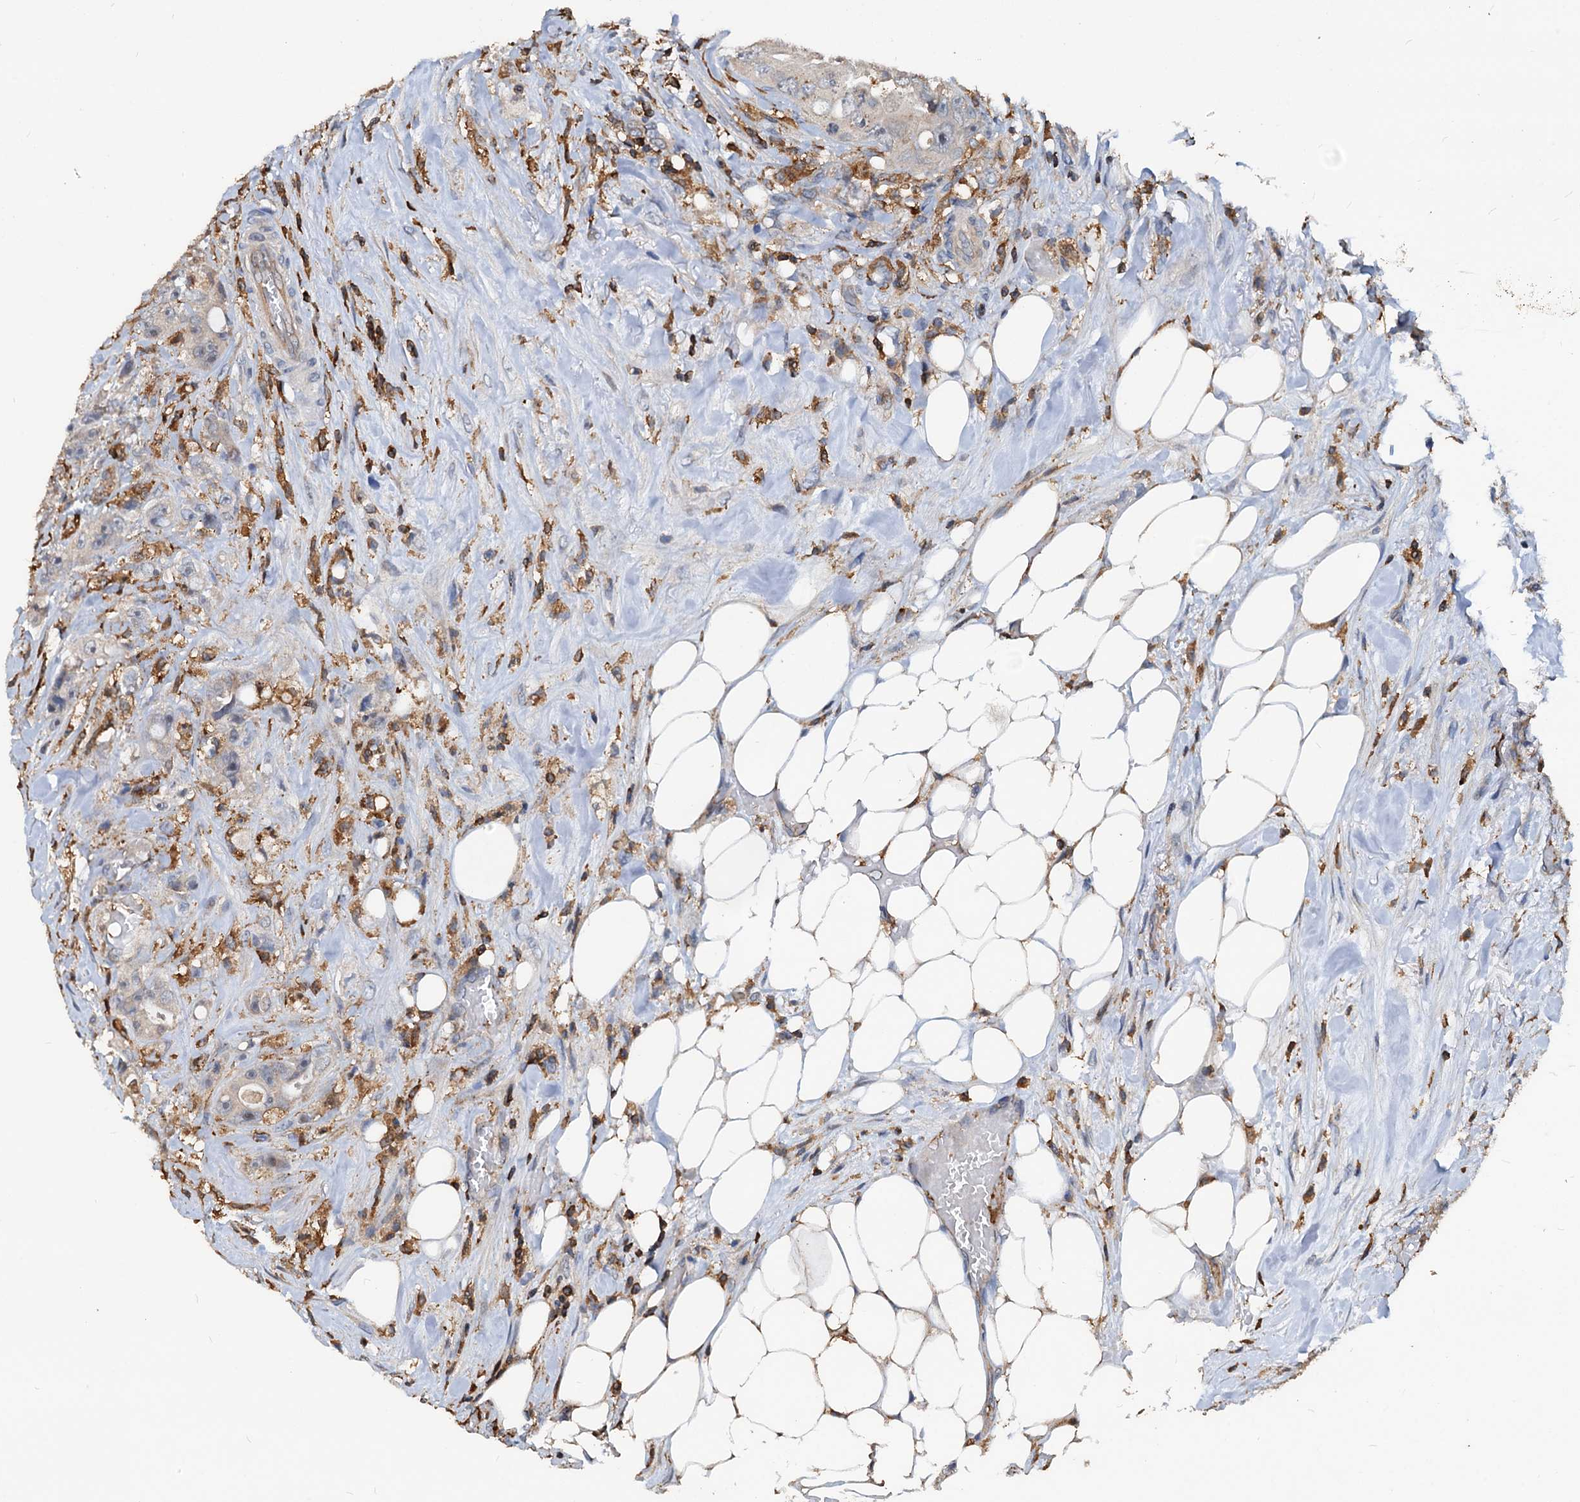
{"staining": {"intensity": "negative", "quantity": "none", "location": "none"}, "tissue": "colorectal cancer", "cell_type": "Tumor cells", "image_type": "cancer", "snomed": [{"axis": "morphology", "description": "Adenocarcinoma, NOS"}, {"axis": "topography", "description": "Colon"}], "caption": "A histopathology image of adenocarcinoma (colorectal) stained for a protein displays no brown staining in tumor cells. (IHC, brightfield microscopy, high magnification).", "gene": "LCP2", "patient": {"sex": "female", "age": 46}}